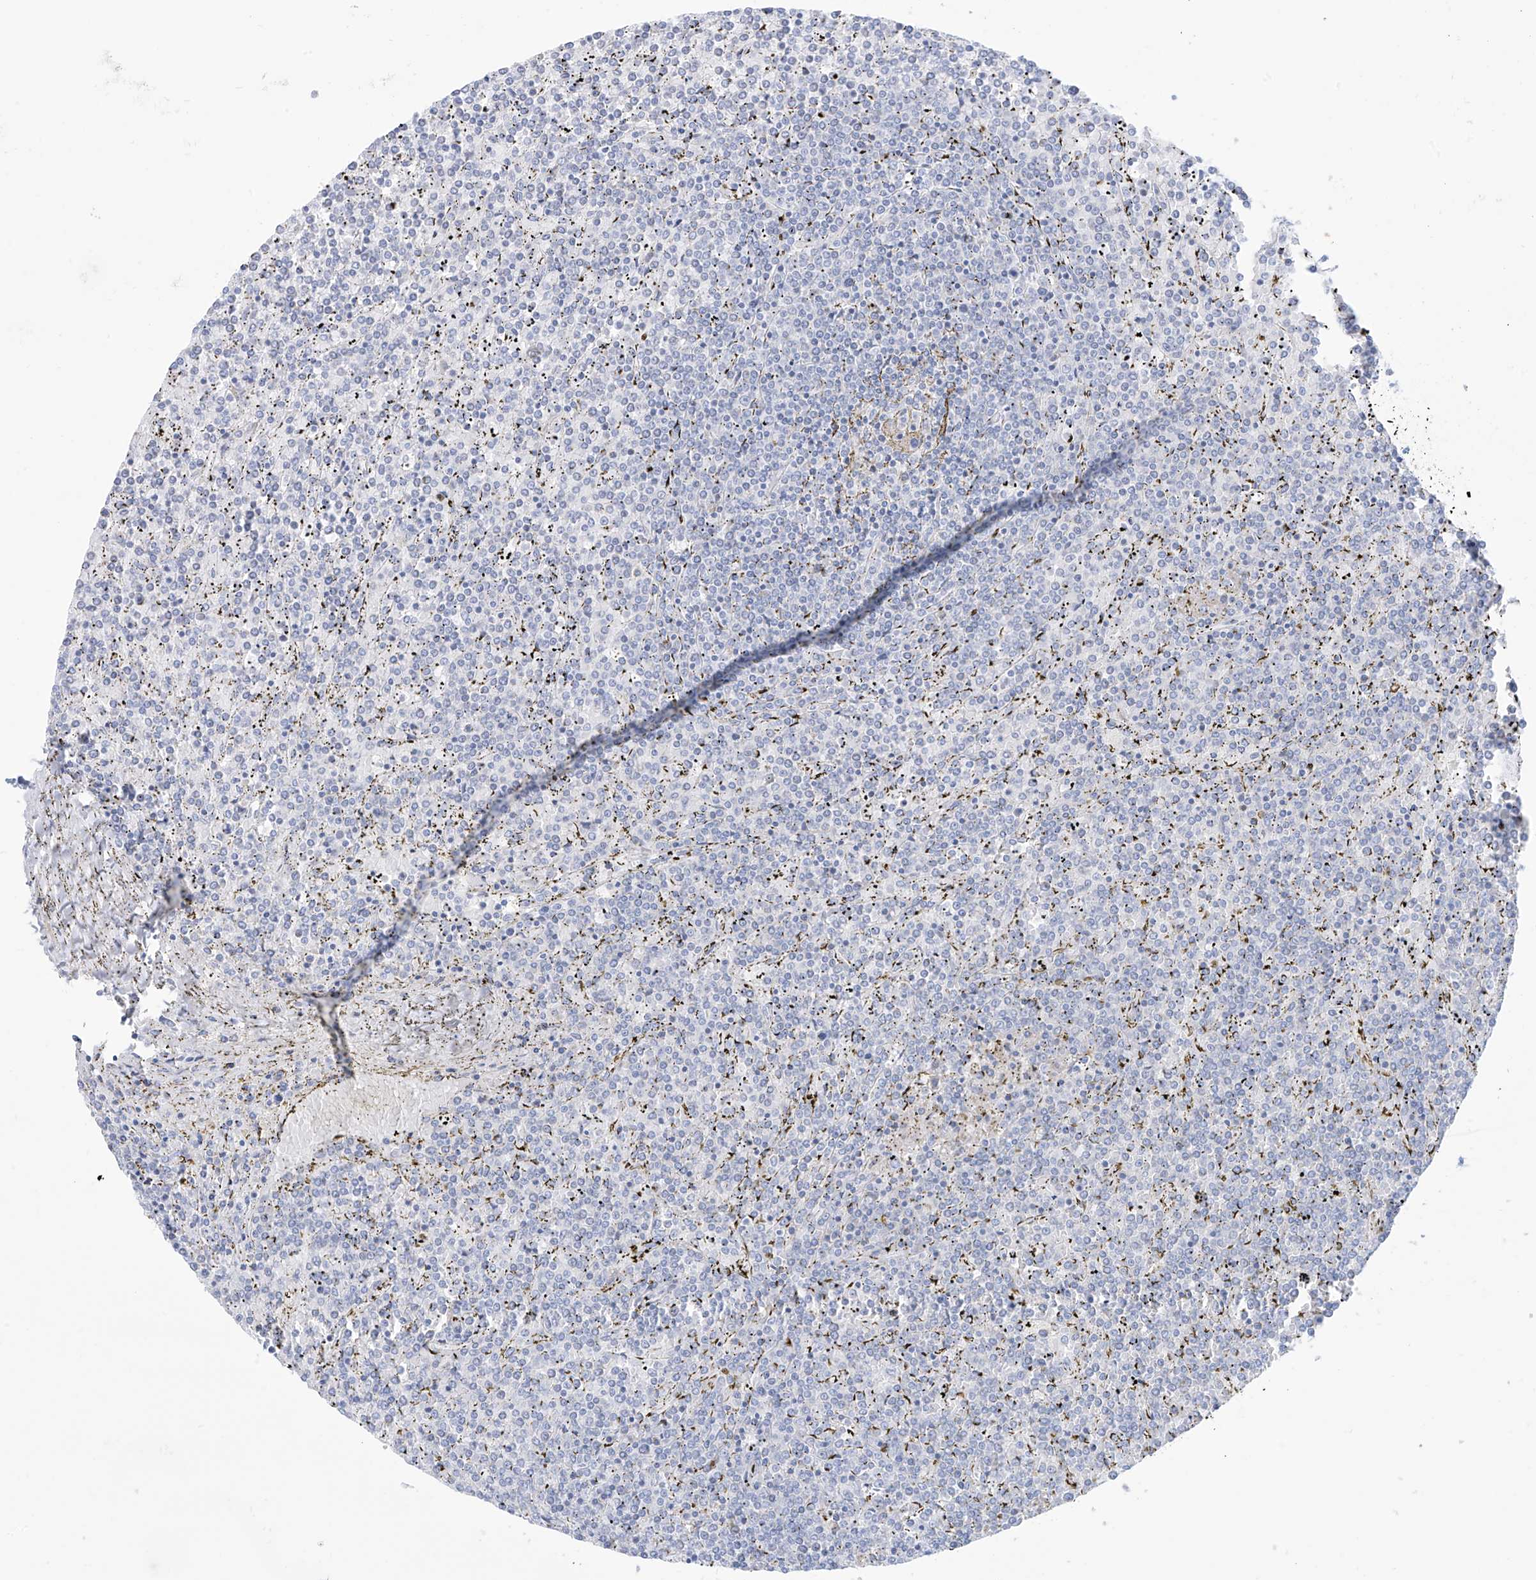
{"staining": {"intensity": "negative", "quantity": "none", "location": "none"}, "tissue": "lymphoma", "cell_type": "Tumor cells", "image_type": "cancer", "snomed": [{"axis": "morphology", "description": "Malignant lymphoma, non-Hodgkin's type, Low grade"}, {"axis": "topography", "description": "Spleen"}], "caption": "This is a photomicrograph of immunohistochemistry (IHC) staining of lymphoma, which shows no staining in tumor cells.", "gene": "SLC26A3", "patient": {"sex": "female", "age": 19}}